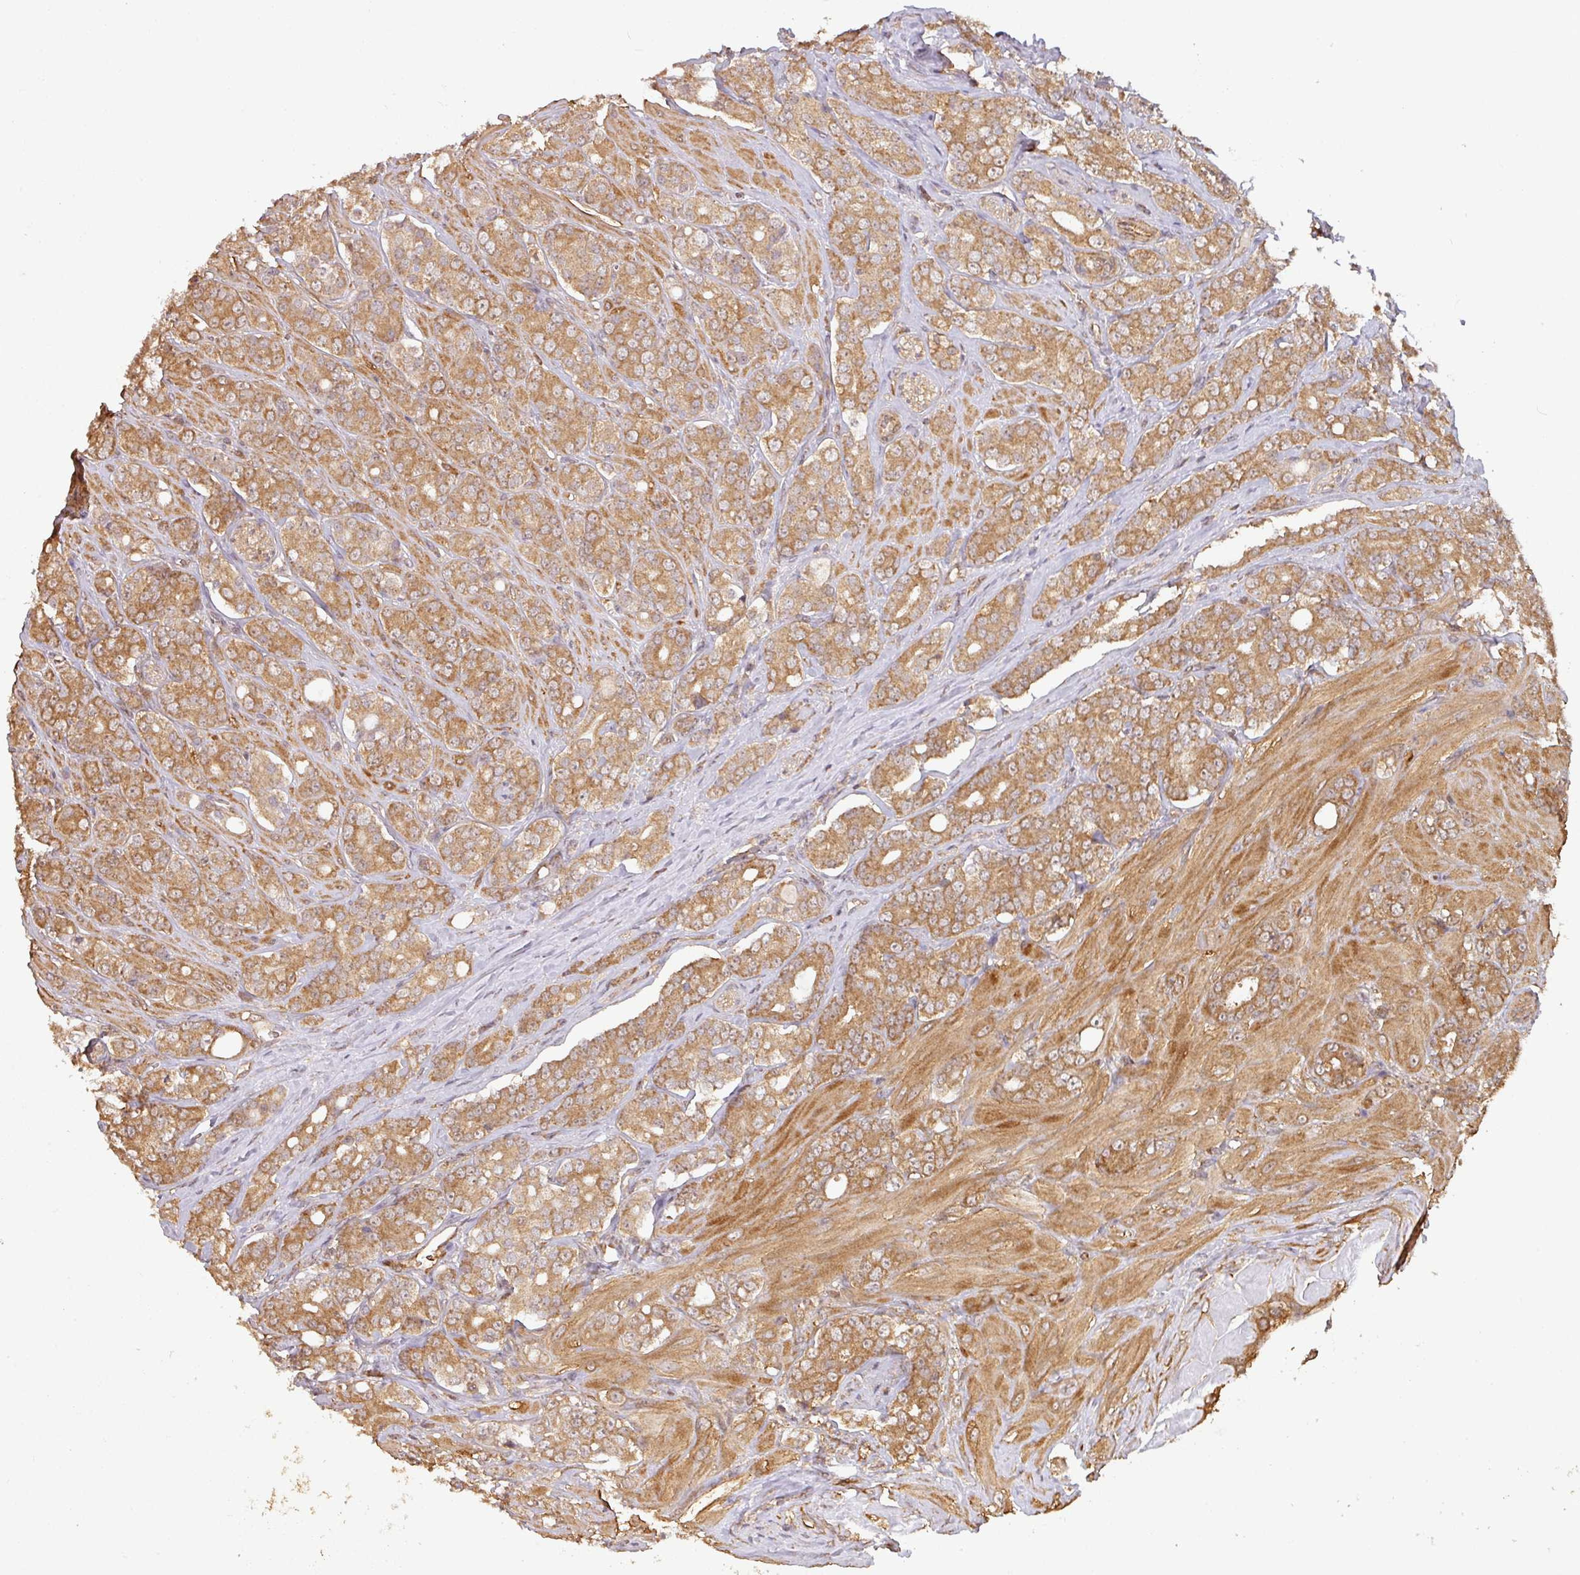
{"staining": {"intensity": "moderate", "quantity": ">75%", "location": "cytoplasmic/membranous"}, "tissue": "prostate cancer", "cell_type": "Tumor cells", "image_type": "cancer", "snomed": [{"axis": "morphology", "description": "Adenocarcinoma, High grade"}, {"axis": "topography", "description": "Prostate"}], "caption": "A brown stain highlights moderate cytoplasmic/membranous expression of a protein in adenocarcinoma (high-grade) (prostate) tumor cells.", "gene": "ZNF322", "patient": {"sex": "male", "age": 62}}